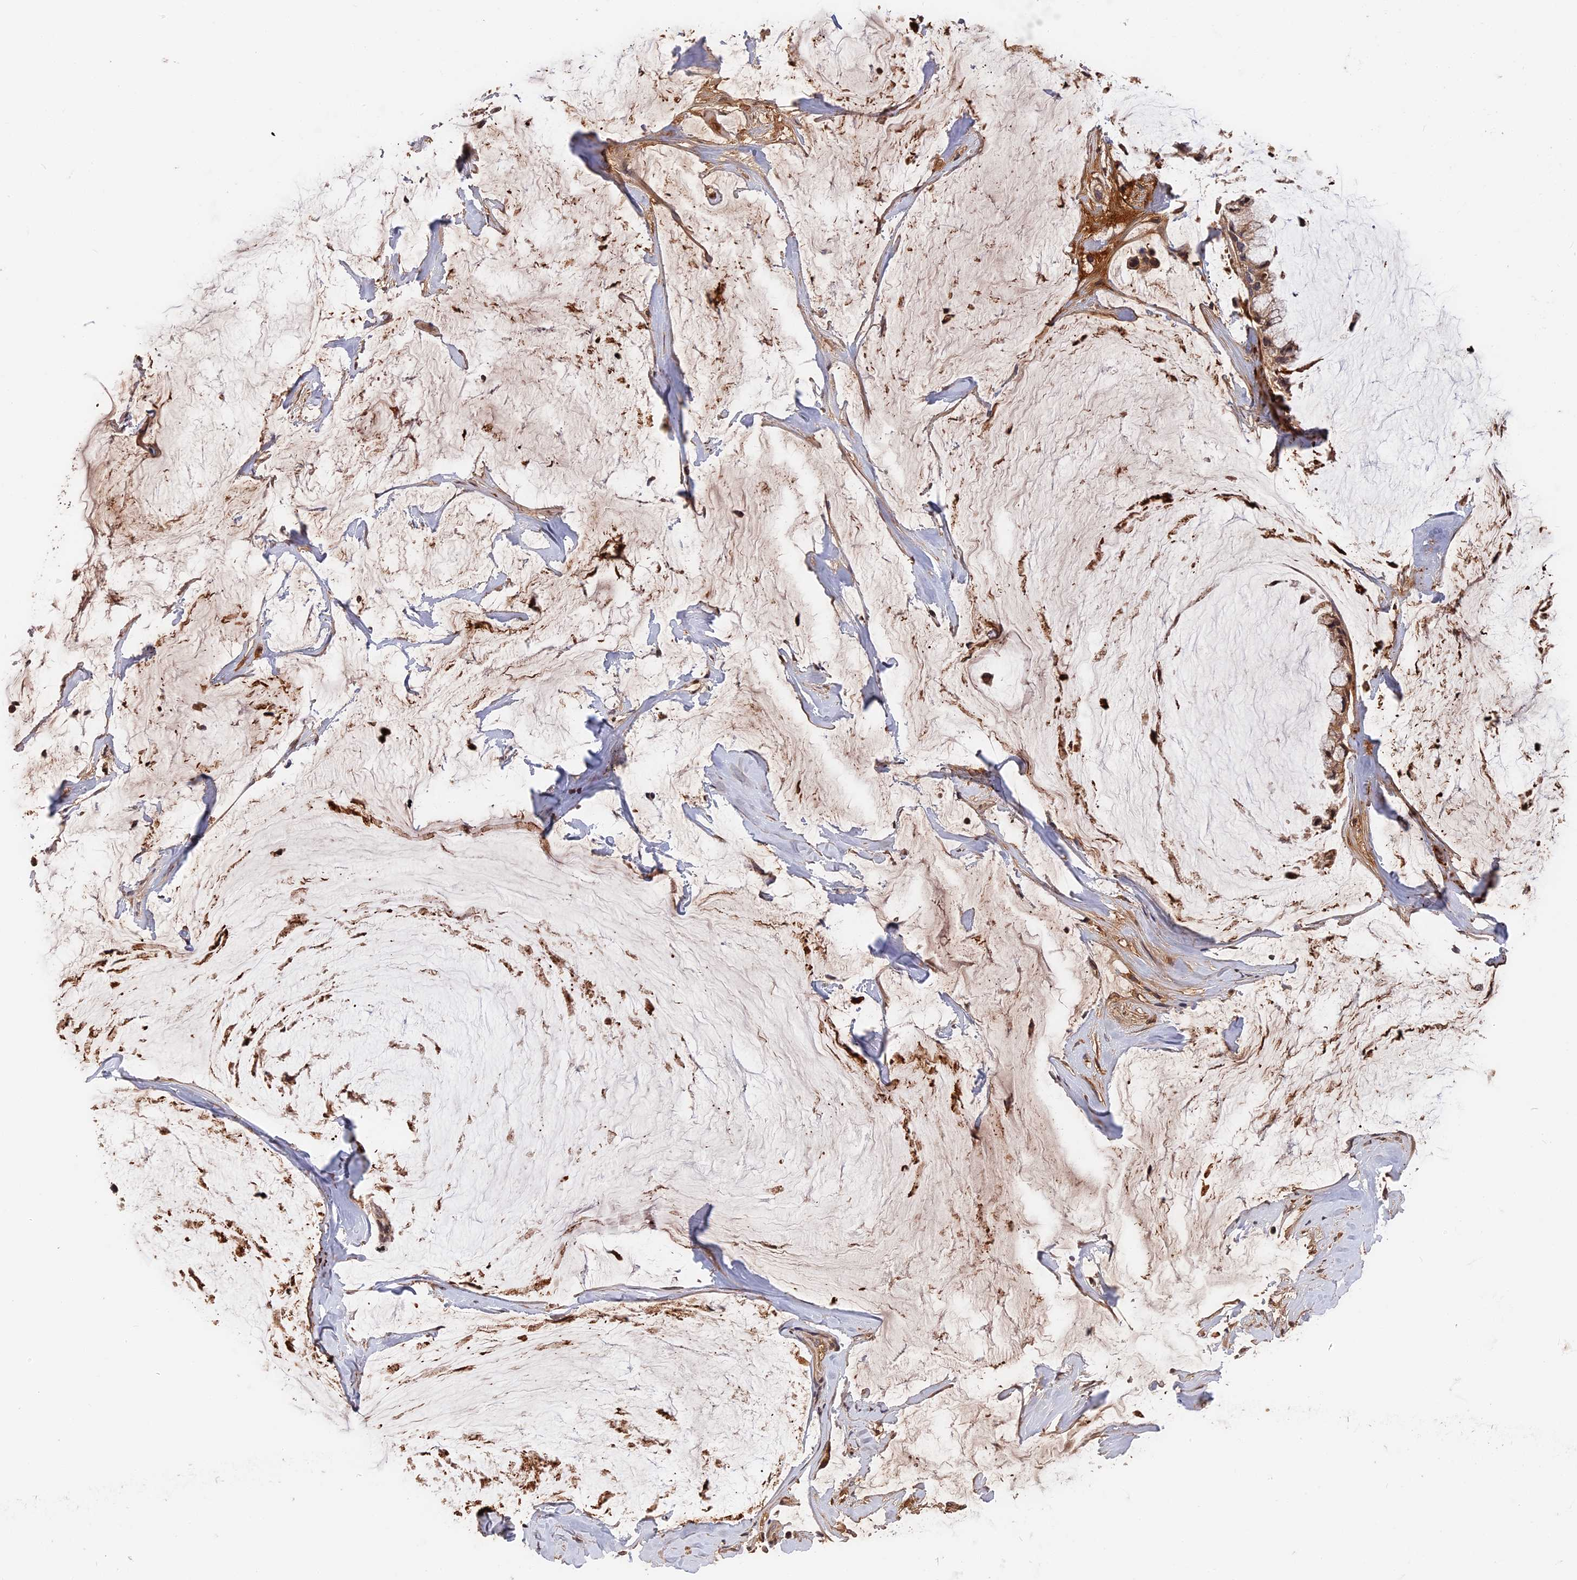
{"staining": {"intensity": "moderate", "quantity": ">75%", "location": "cytoplasmic/membranous"}, "tissue": "ovarian cancer", "cell_type": "Tumor cells", "image_type": "cancer", "snomed": [{"axis": "morphology", "description": "Cystadenocarcinoma, mucinous, NOS"}, {"axis": "topography", "description": "Ovary"}], "caption": "High-power microscopy captured an immunohistochemistry (IHC) photomicrograph of ovarian mucinous cystadenocarcinoma, revealing moderate cytoplasmic/membranous staining in approximately >75% of tumor cells.", "gene": "ITIH1", "patient": {"sex": "female", "age": 39}}